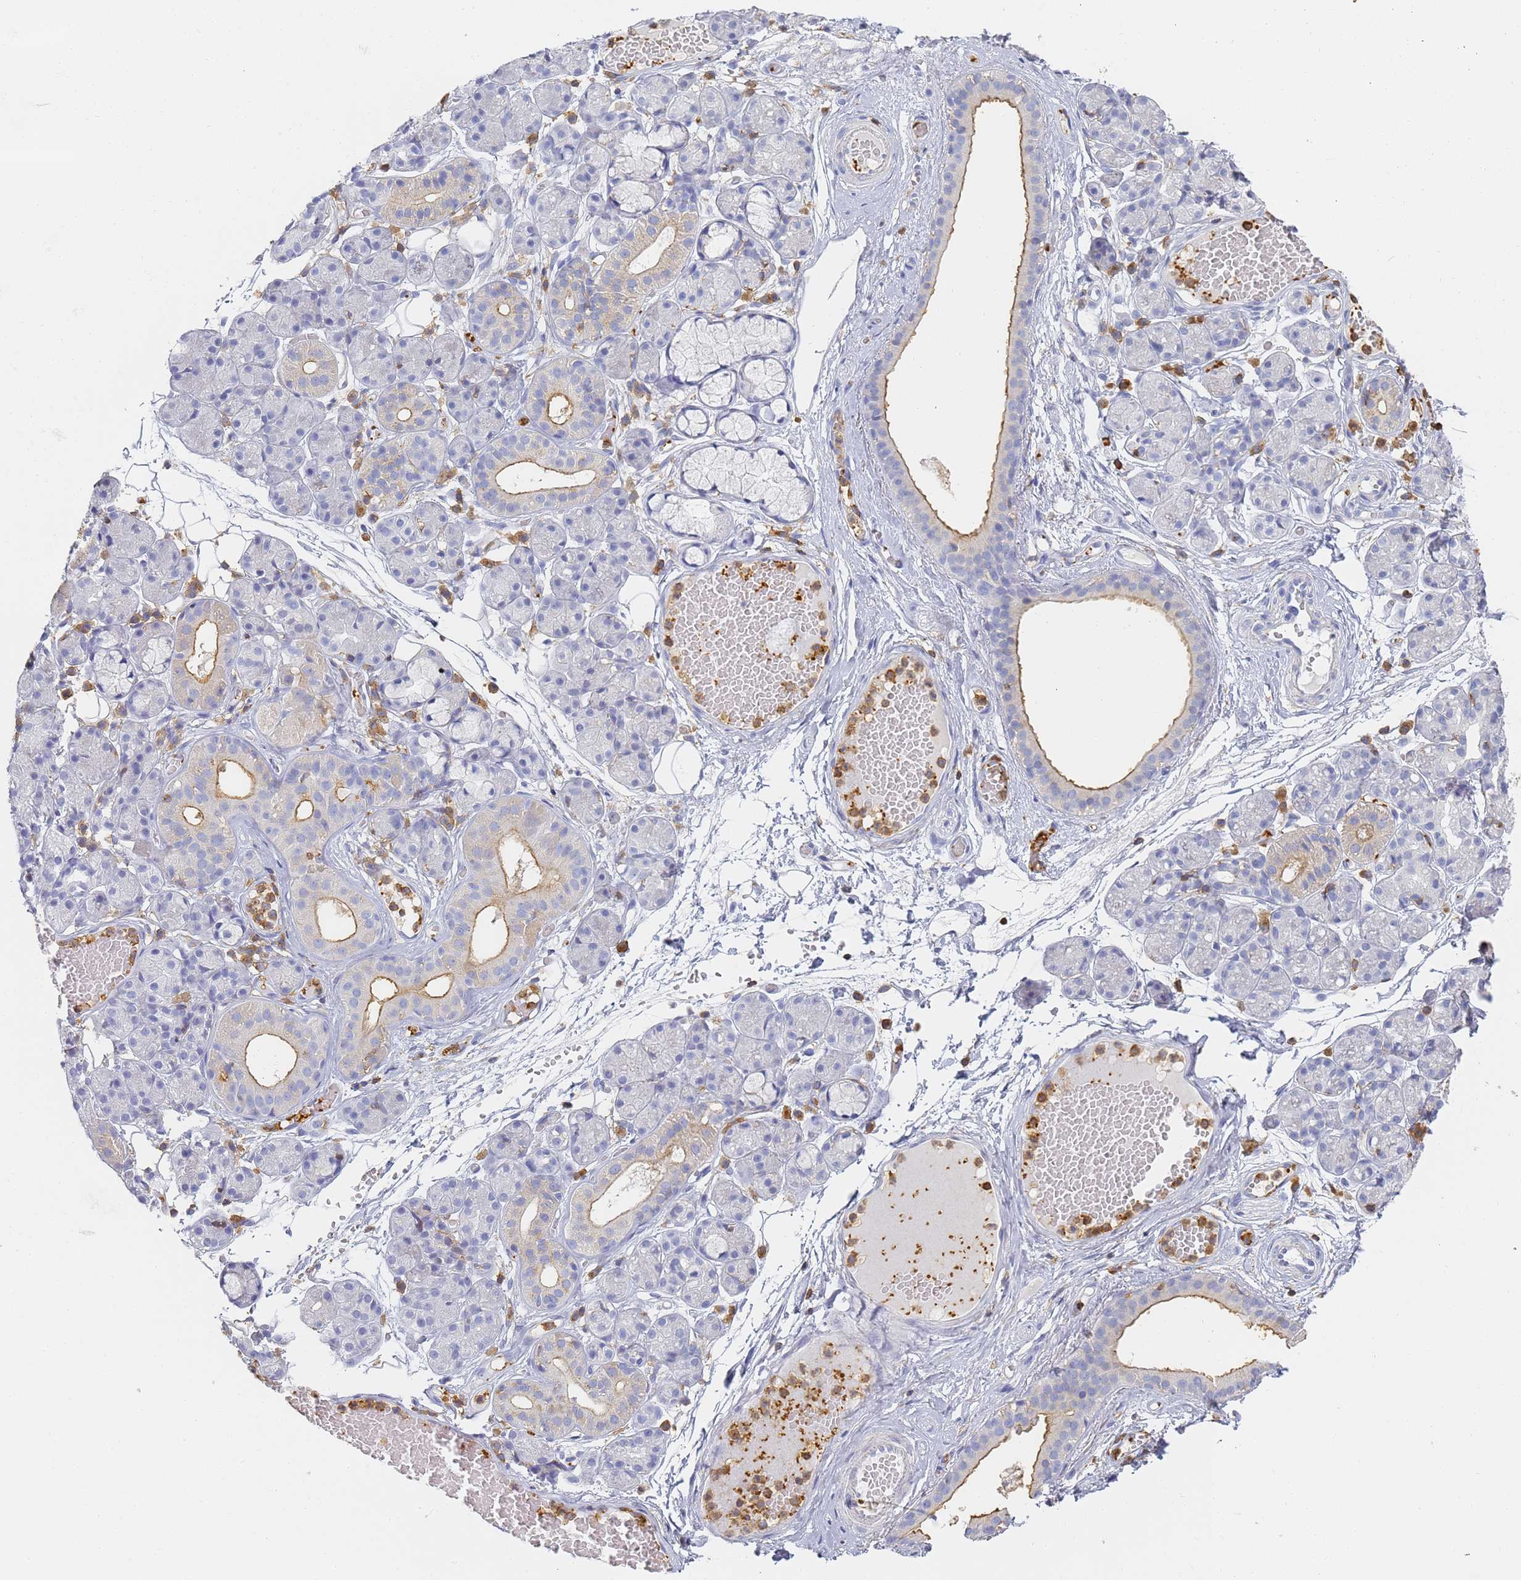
{"staining": {"intensity": "moderate", "quantity": "<25%", "location": "cytoplasmic/membranous"}, "tissue": "salivary gland", "cell_type": "Glandular cells", "image_type": "normal", "snomed": [{"axis": "morphology", "description": "Normal tissue, NOS"}, {"axis": "topography", "description": "Salivary gland"}], "caption": "Glandular cells show low levels of moderate cytoplasmic/membranous expression in about <25% of cells in unremarkable human salivary gland.", "gene": "BIN2", "patient": {"sex": "male", "age": 63}}